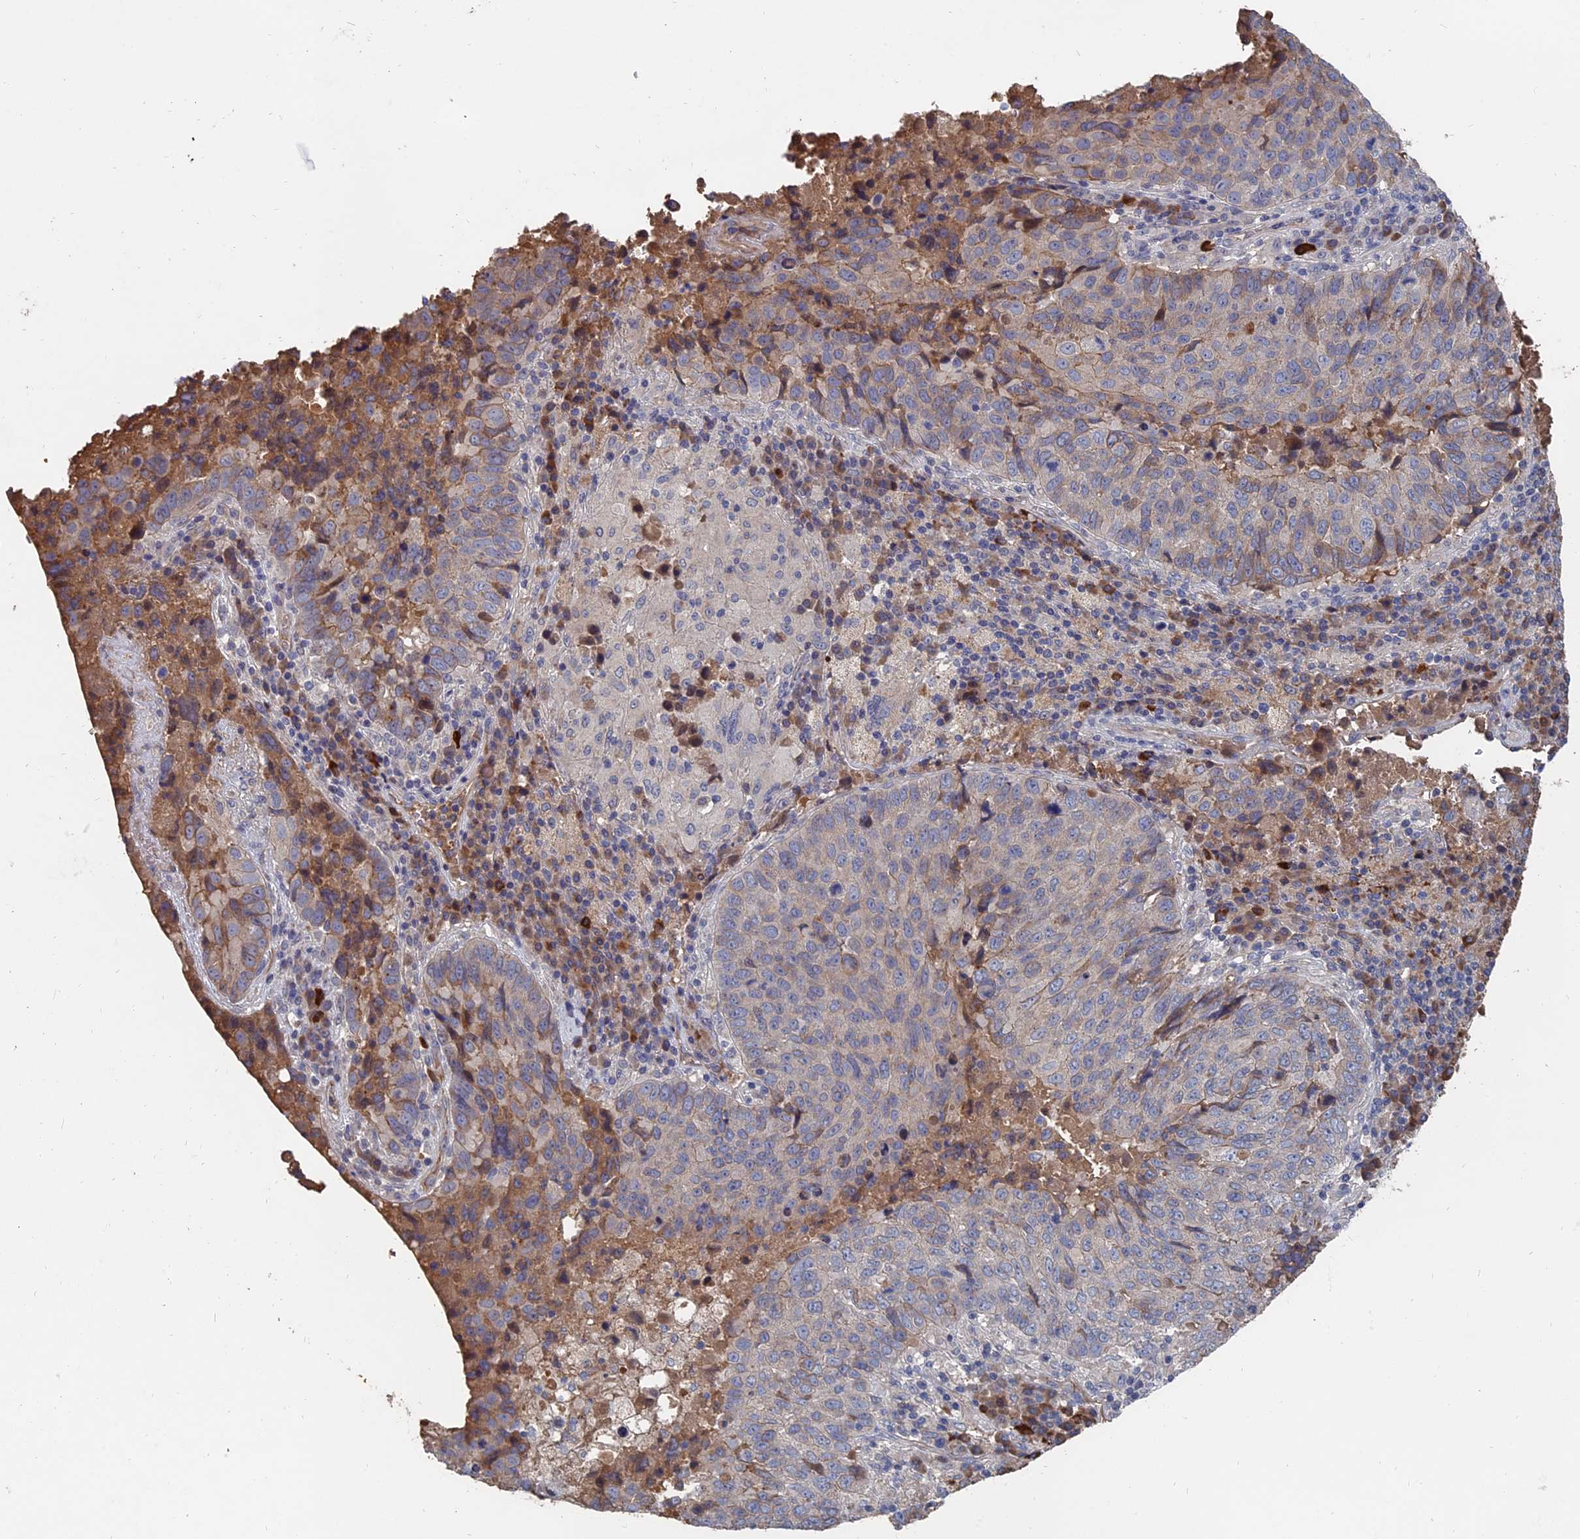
{"staining": {"intensity": "weak", "quantity": "<25%", "location": "cytoplasmic/membranous"}, "tissue": "lung cancer", "cell_type": "Tumor cells", "image_type": "cancer", "snomed": [{"axis": "morphology", "description": "Squamous cell carcinoma, NOS"}, {"axis": "topography", "description": "Lung"}], "caption": "Tumor cells are negative for brown protein staining in lung cancer (squamous cell carcinoma). The staining is performed using DAB (3,3'-diaminobenzidine) brown chromogen with nuclei counter-stained in using hematoxylin.", "gene": "SLC33A1", "patient": {"sex": "male", "age": 73}}